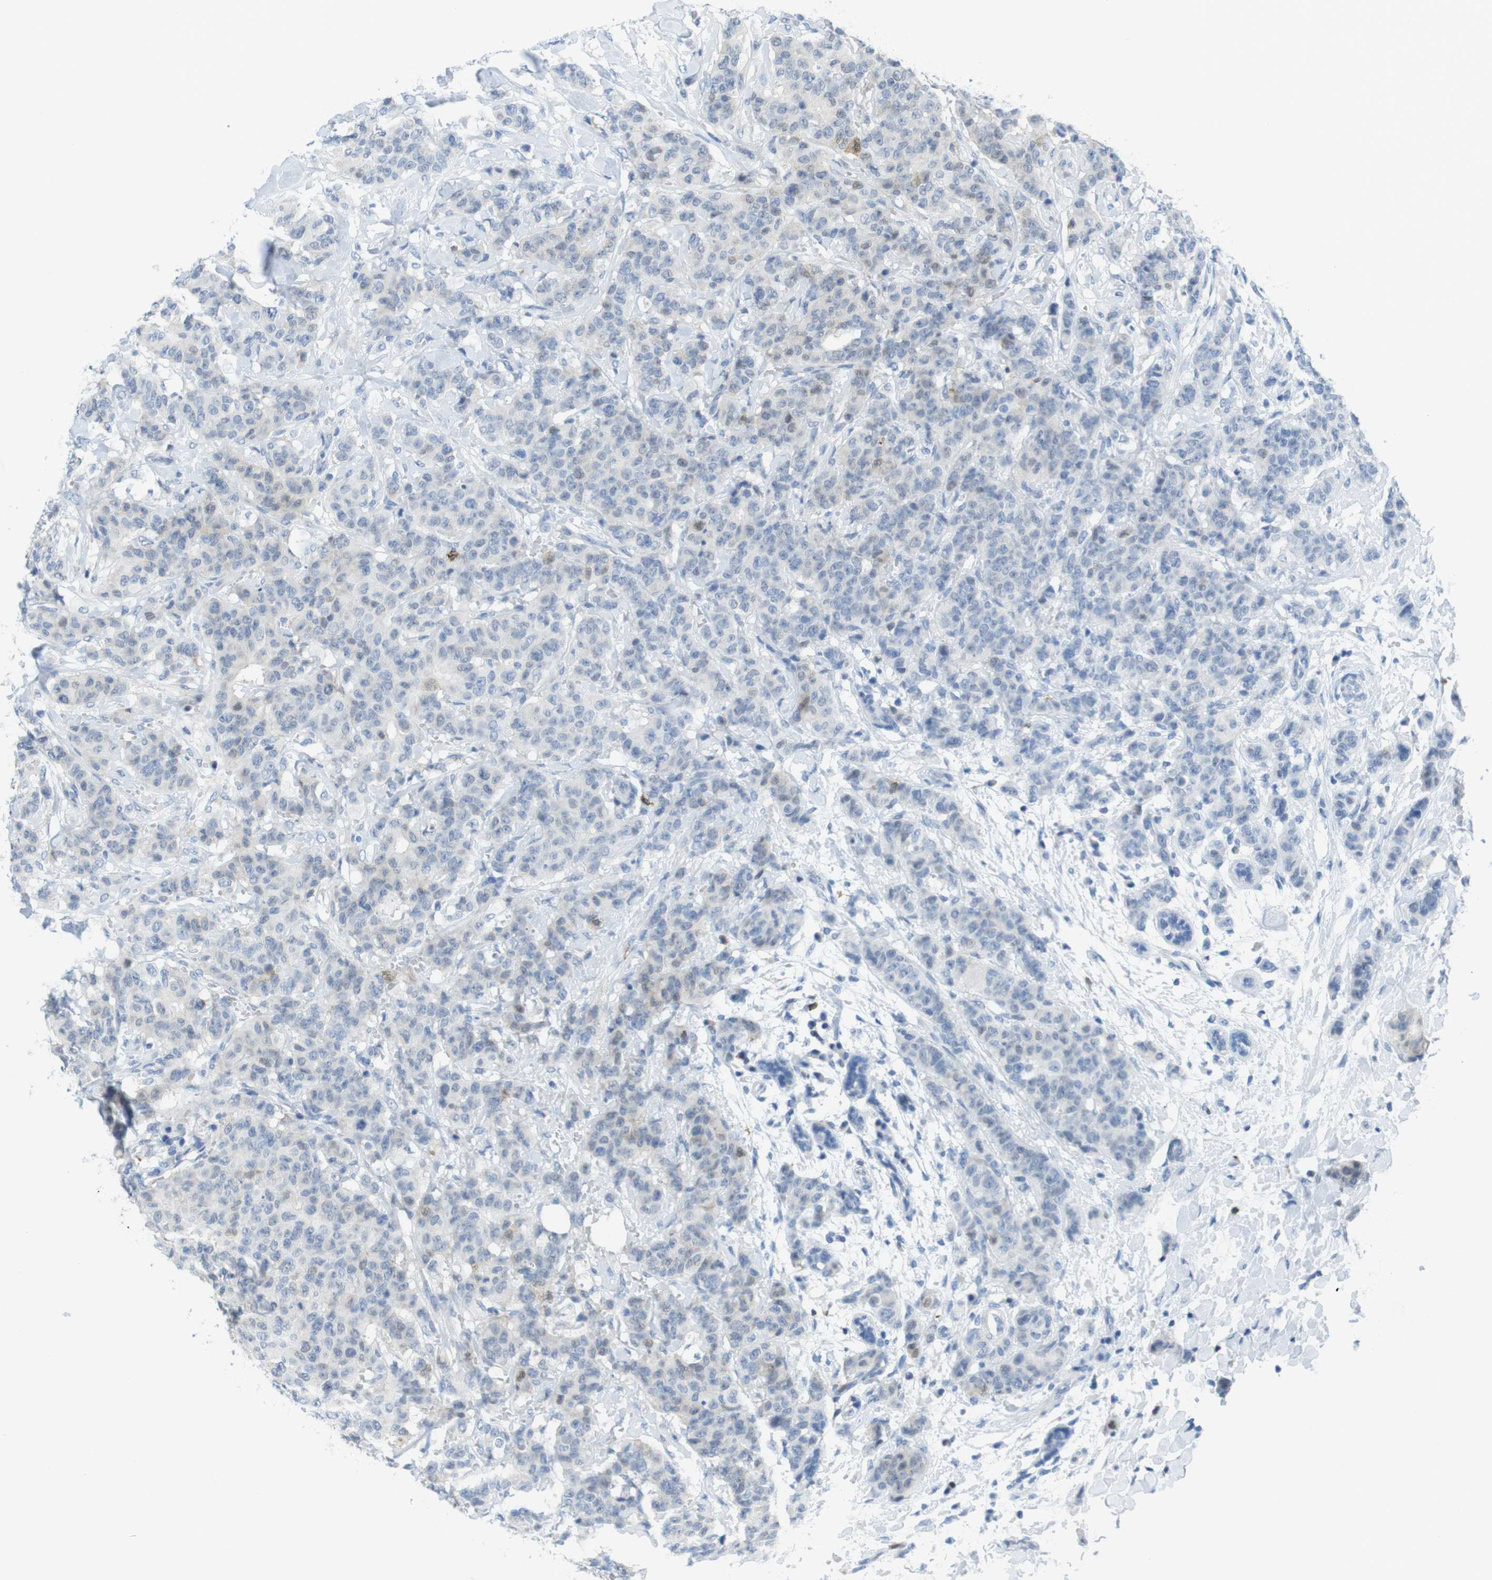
{"staining": {"intensity": "weak", "quantity": "<25%", "location": "cytoplasmic/membranous"}, "tissue": "breast cancer", "cell_type": "Tumor cells", "image_type": "cancer", "snomed": [{"axis": "morphology", "description": "Normal tissue, NOS"}, {"axis": "morphology", "description": "Duct carcinoma"}, {"axis": "topography", "description": "Breast"}], "caption": "Protein analysis of breast cancer shows no significant expression in tumor cells. (Brightfield microscopy of DAB IHC at high magnification).", "gene": "CD5", "patient": {"sex": "female", "age": 40}}